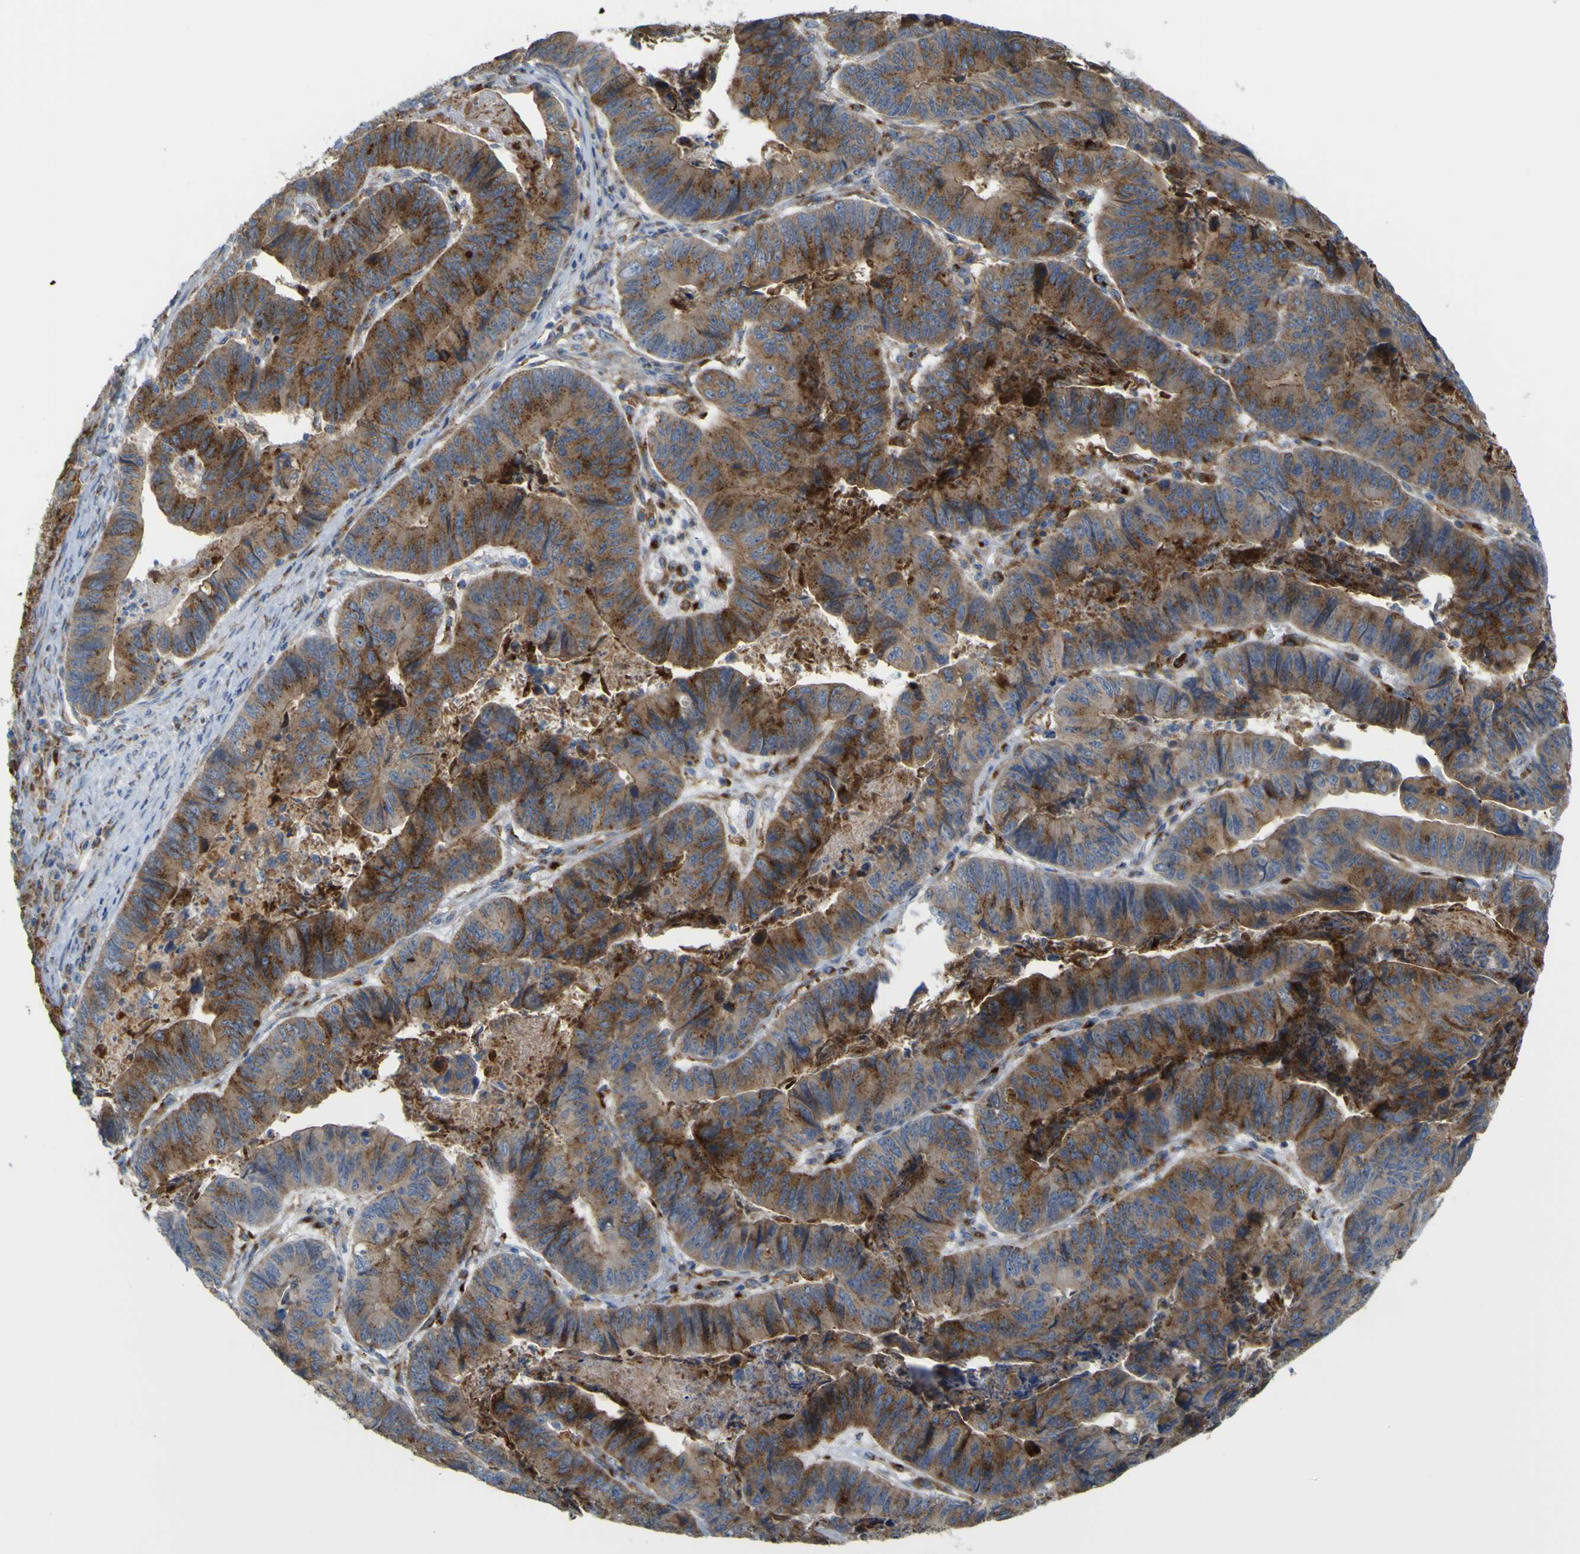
{"staining": {"intensity": "moderate", "quantity": ">75%", "location": "cytoplasmic/membranous"}, "tissue": "stomach cancer", "cell_type": "Tumor cells", "image_type": "cancer", "snomed": [{"axis": "morphology", "description": "Adenocarcinoma, NOS"}, {"axis": "topography", "description": "Stomach, lower"}], "caption": "Immunohistochemistry of human stomach adenocarcinoma exhibits medium levels of moderate cytoplasmic/membranous expression in about >75% of tumor cells.", "gene": "IGF2R", "patient": {"sex": "male", "age": 77}}